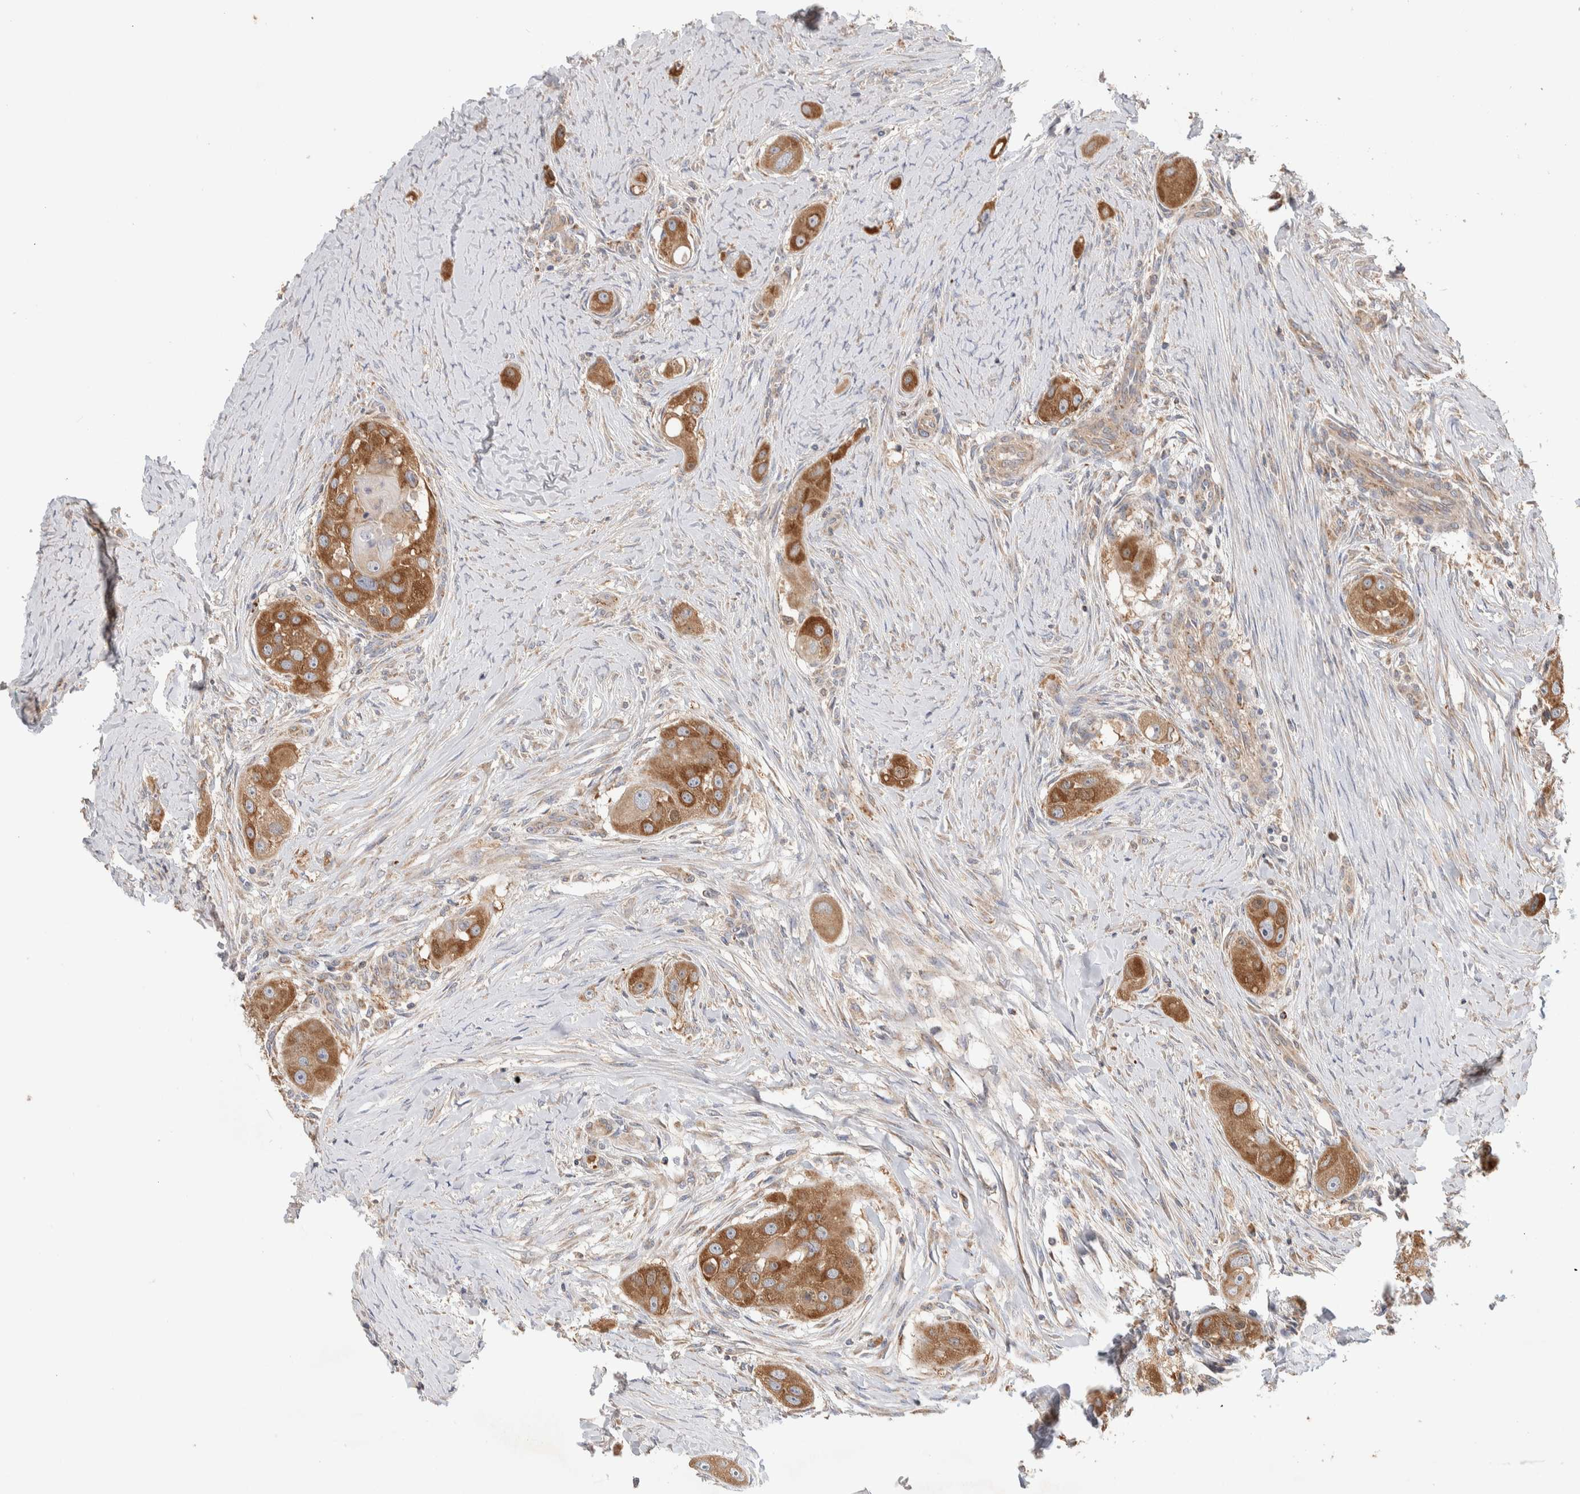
{"staining": {"intensity": "moderate", "quantity": ">75%", "location": "cytoplasmic/membranous"}, "tissue": "head and neck cancer", "cell_type": "Tumor cells", "image_type": "cancer", "snomed": [{"axis": "morphology", "description": "Normal tissue, NOS"}, {"axis": "morphology", "description": "Squamous cell carcinoma, NOS"}, {"axis": "topography", "description": "Skeletal muscle"}, {"axis": "topography", "description": "Head-Neck"}], "caption": "Brown immunohistochemical staining in head and neck squamous cell carcinoma displays moderate cytoplasmic/membranous expression in about >75% of tumor cells.", "gene": "DEPTOR", "patient": {"sex": "male", "age": 51}}